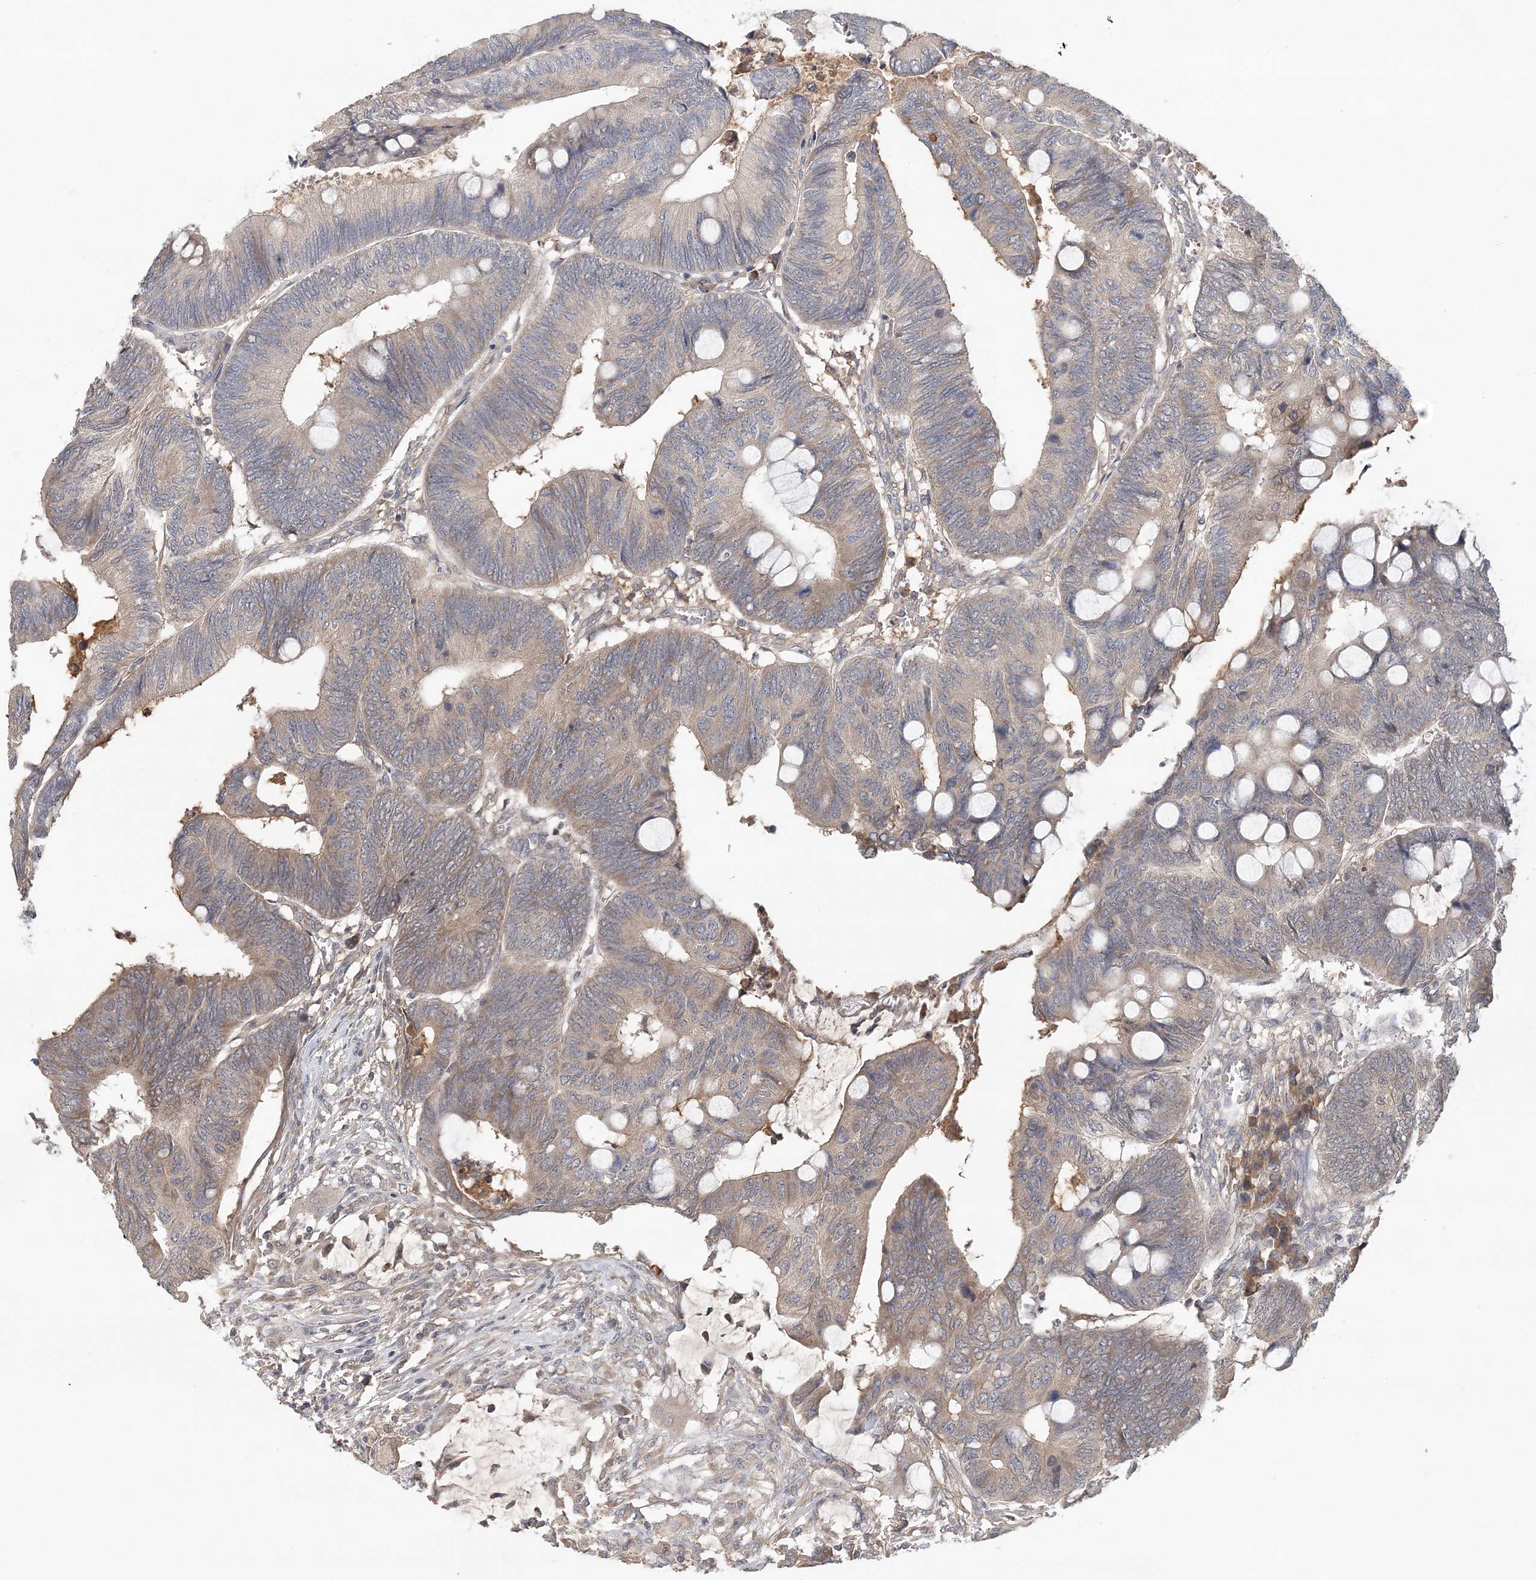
{"staining": {"intensity": "weak", "quantity": ">75%", "location": "cytoplasmic/membranous"}, "tissue": "colorectal cancer", "cell_type": "Tumor cells", "image_type": "cancer", "snomed": [{"axis": "morphology", "description": "Normal tissue, NOS"}, {"axis": "morphology", "description": "Adenocarcinoma, NOS"}, {"axis": "topography", "description": "Rectum"}, {"axis": "topography", "description": "Peripheral nerve tissue"}], "caption": "Adenocarcinoma (colorectal) was stained to show a protein in brown. There is low levels of weak cytoplasmic/membranous expression in about >75% of tumor cells.", "gene": "SYCP3", "patient": {"sex": "male", "age": 92}}